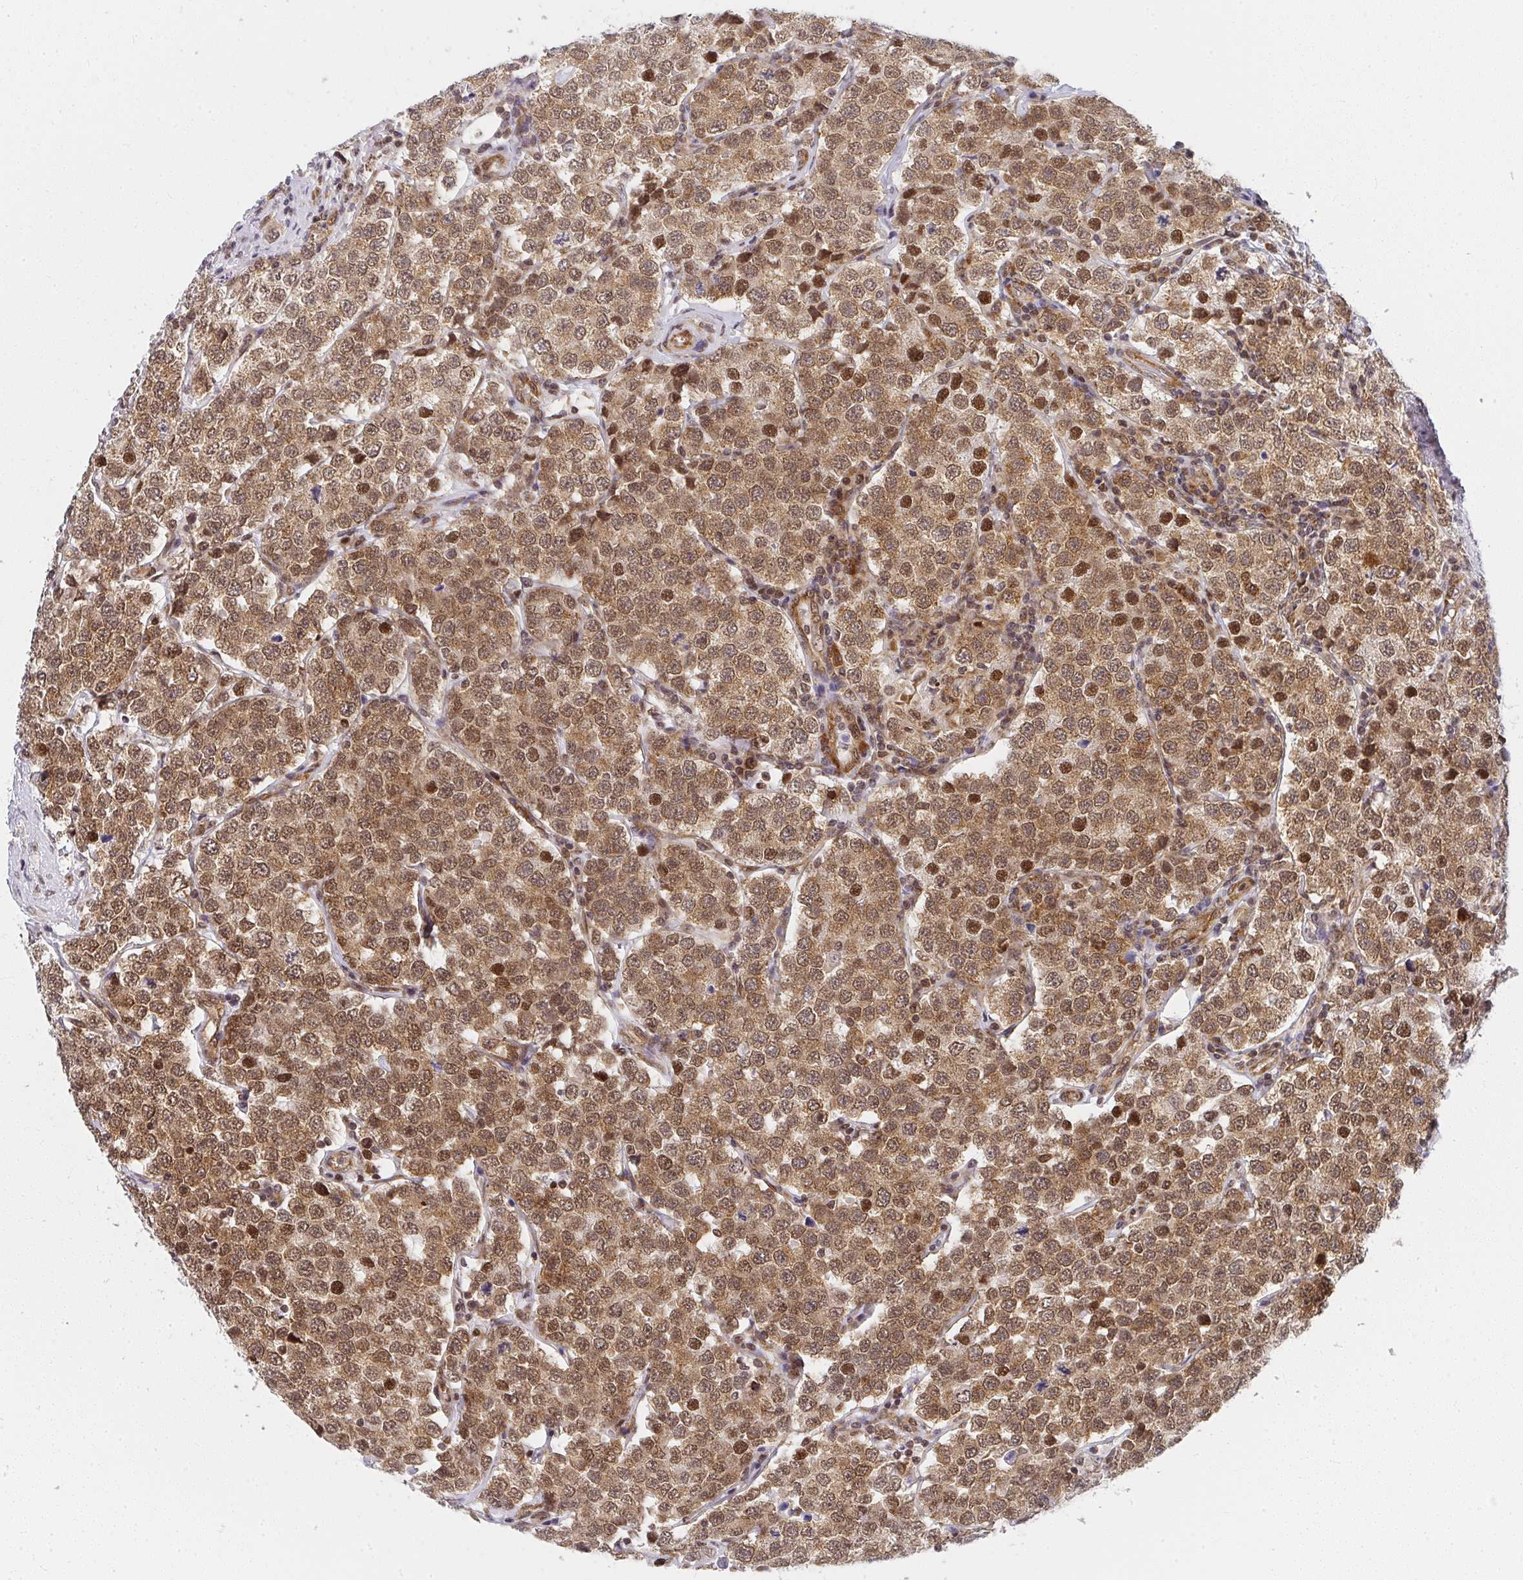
{"staining": {"intensity": "moderate", "quantity": ">75%", "location": "cytoplasmic/membranous,nuclear"}, "tissue": "testis cancer", "cell_type": "Tumor cells", "image_type": "cancer", "snomed": [{"axis": "morphology", "description": "Seminoma, NOS"}, {"axis": "topography", "description": "Testis"}], "caption": "Moderate cytoplasmic/membranous and nuclear expression for a protein is identified in about >75% of tumor cells of testis cancer (seminoma) using IHC.", "gene": "SYNCRIP", "patient": {"sex": "male", "age": 34}}